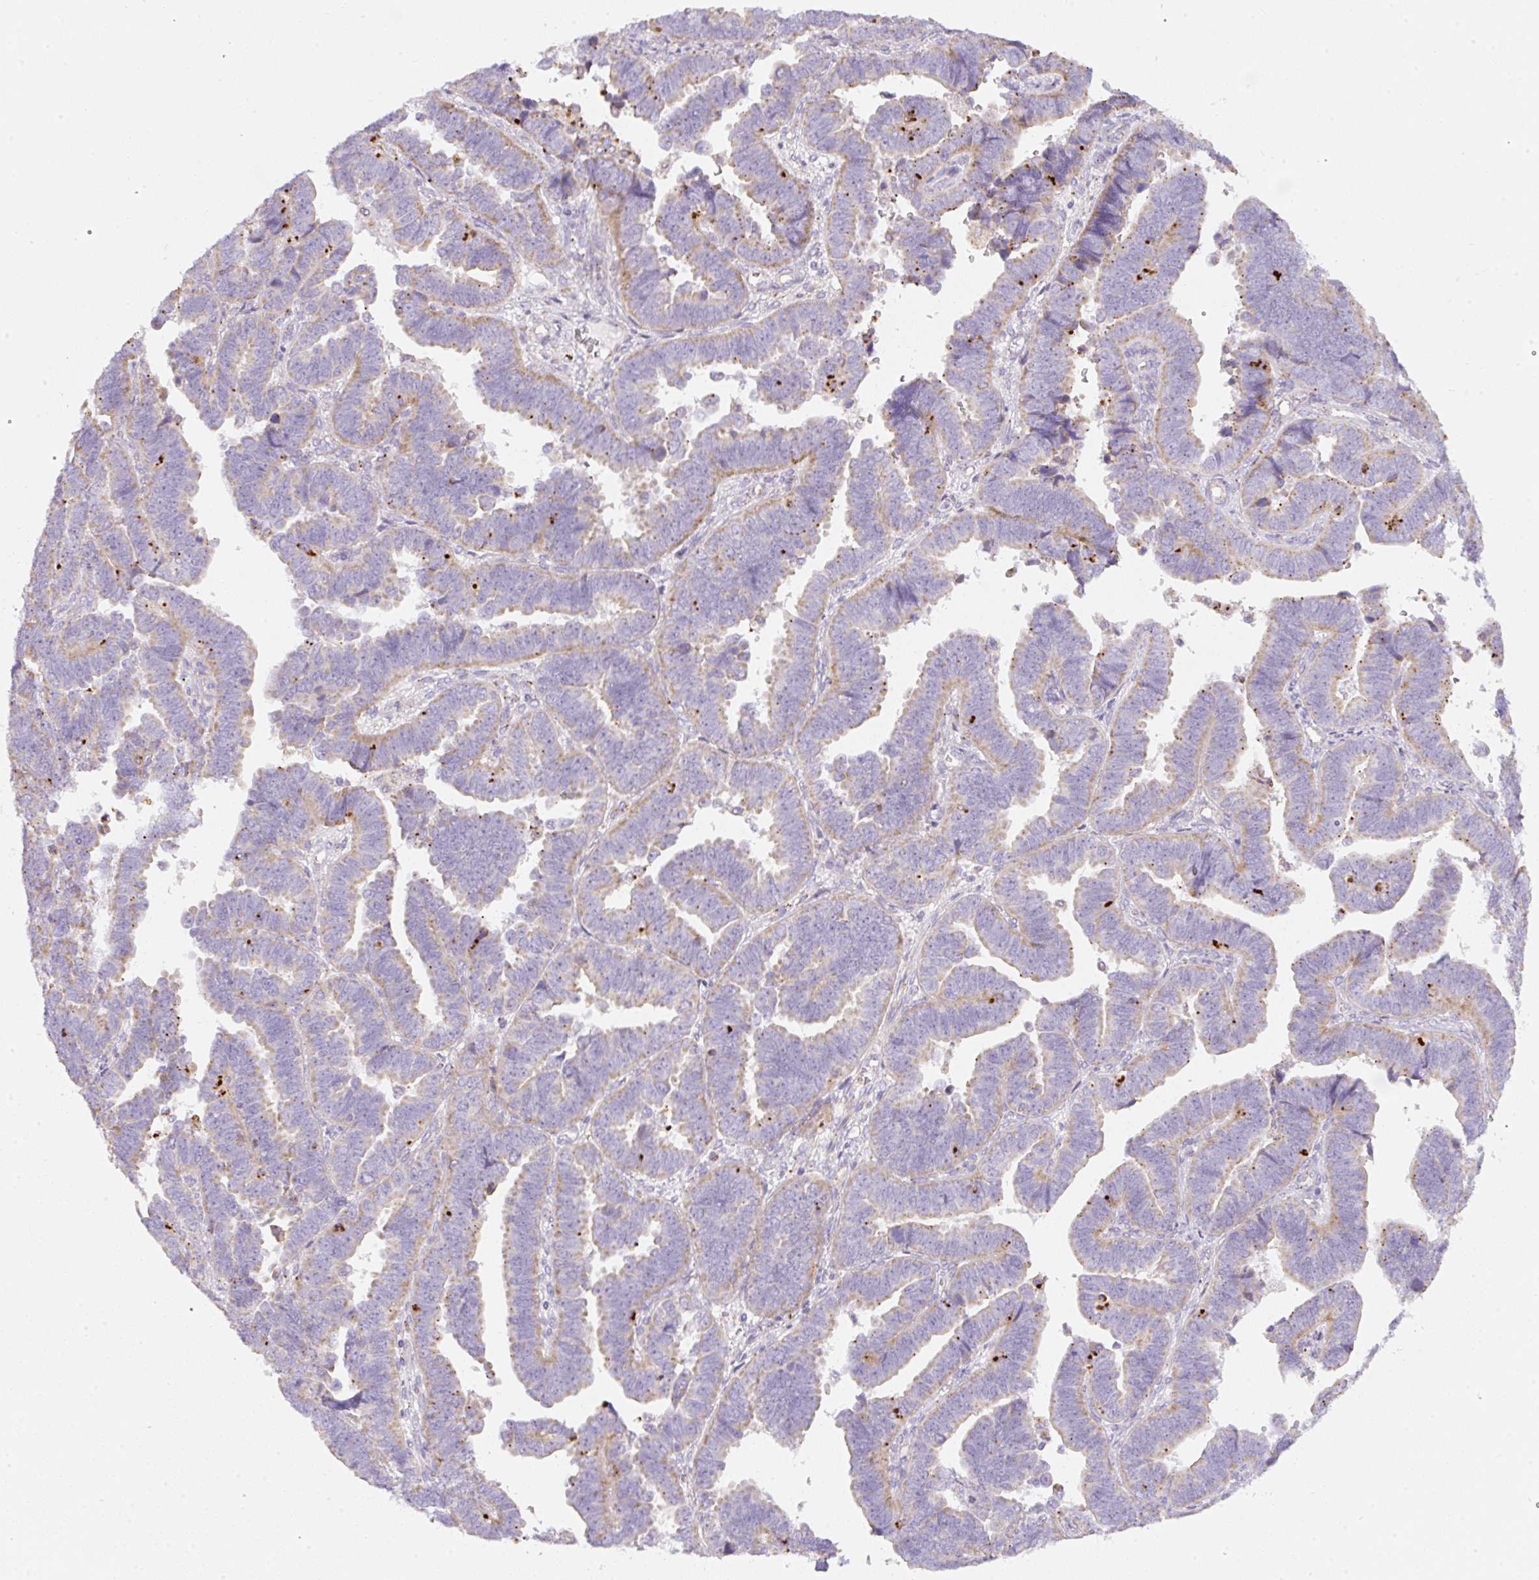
{"staining": {"intensity": "weak", "quantity": "25%-75%", "location": "cytoplasmic/membranous"}, "tissue": "endometrial cancer", "cell_type": "Tumor cells", "image_type": "cancer", "snomed": [{"axis": "morphology", "description": "Adenocarcinoma, NOS"}, {"axis": "topography", "description": "Endometrium"}], "caption": "There is low levels of weak cytoplasmic/membranous expression in tumor cells of endometrial cancer, as demonstrated by immunohistochemical staining (brown color).", "gene": "CLEC3A", "patient": {"sex": "female", "age": 75}}